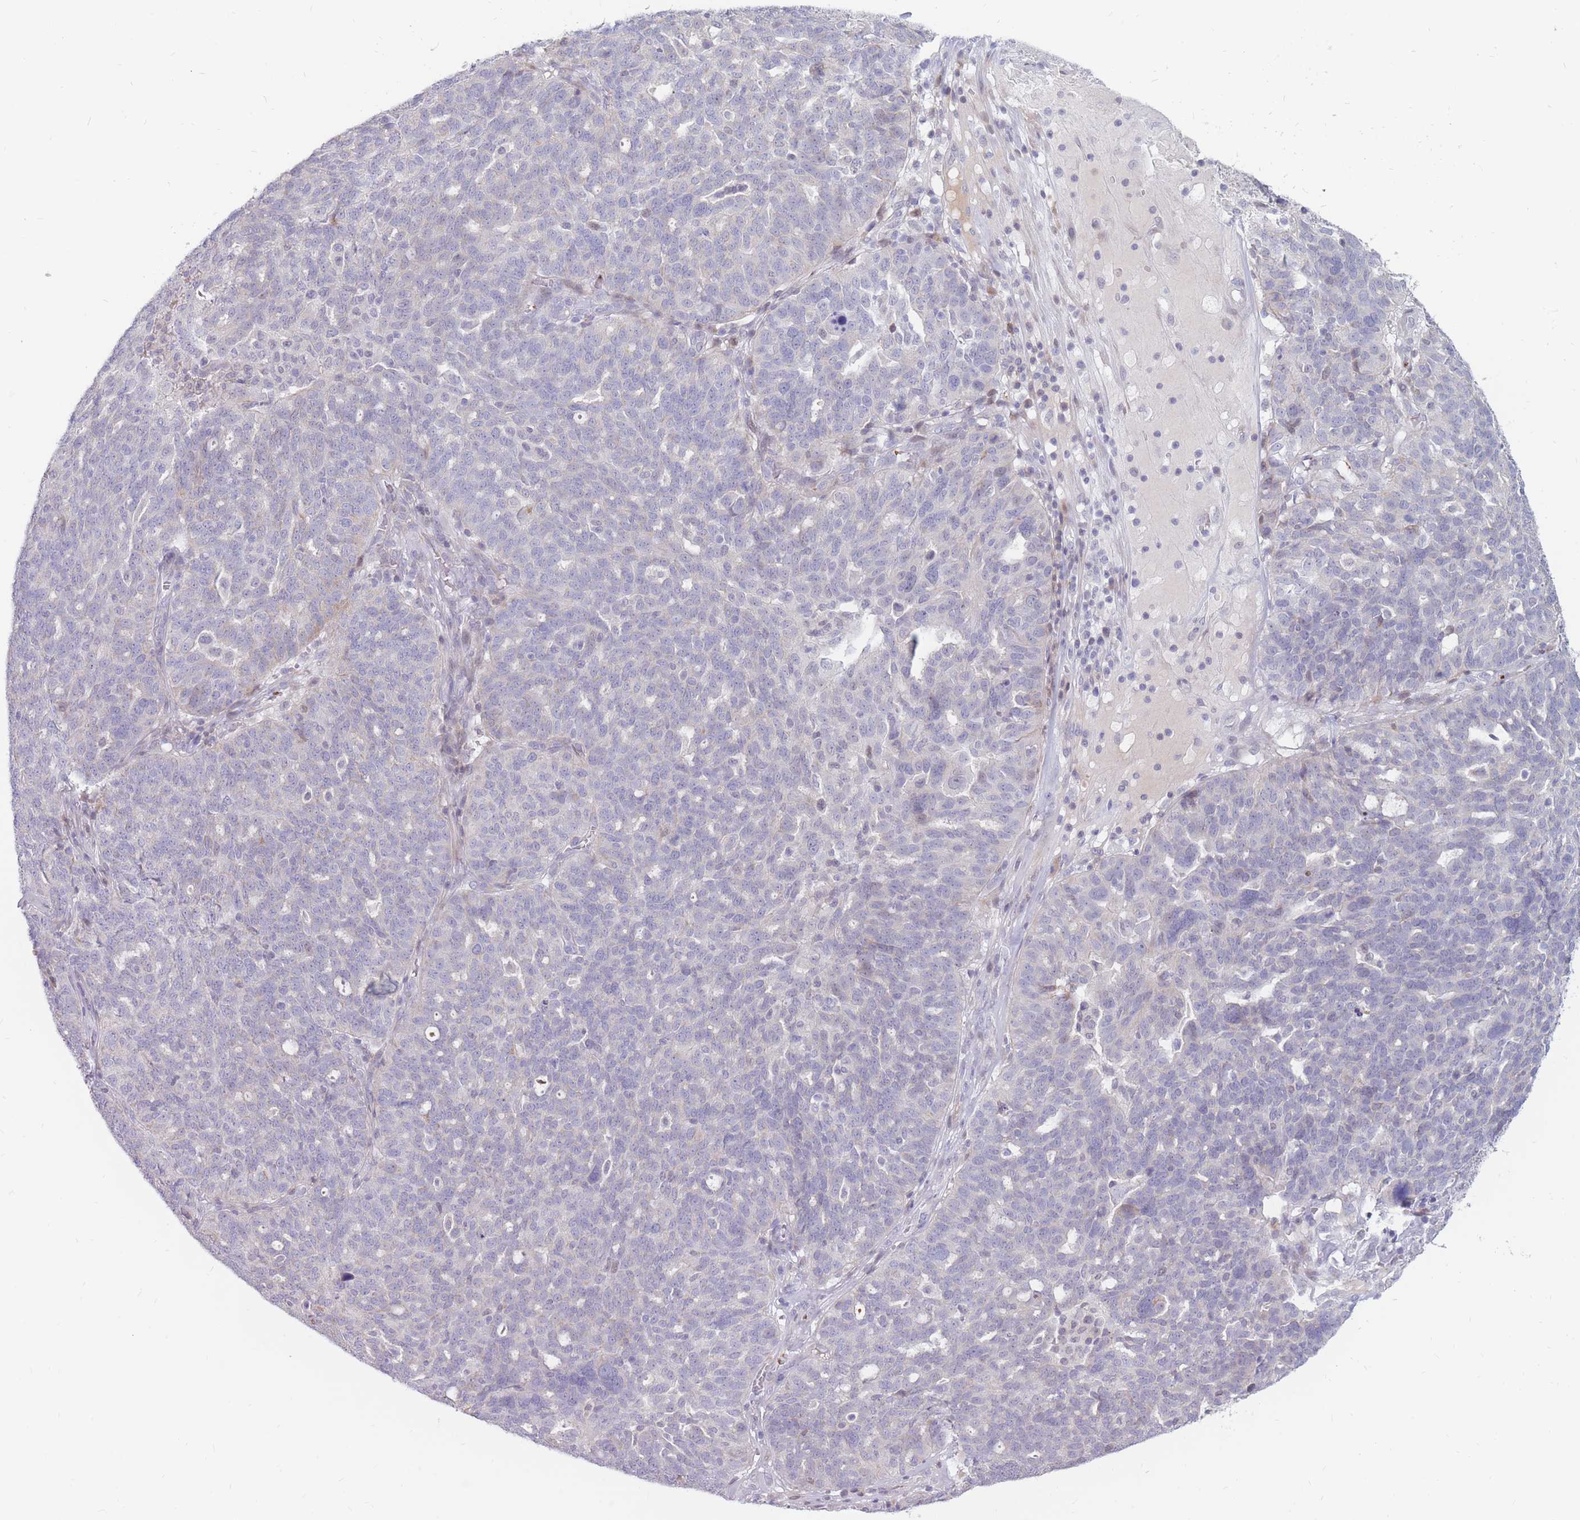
{"staining": {"intensity": "negative", "quantity": "none", "location": "none"}, "tissue": "ovarian cancer", "cell_type": "Tumor cells", "image_type": "cancer", "snomed": [{"axis": "morphology", "description": "Cystadenocarcinoma, serous, NOS"}, {"axis": "topography", "description": "Ovary"}], "caption": "Human ovarian cancer stained for a protein using immunohistochemistry displays no positivity in tumor cells.", "gene": "PTGDR", "patient": {"sex": "female", "age": 59}}